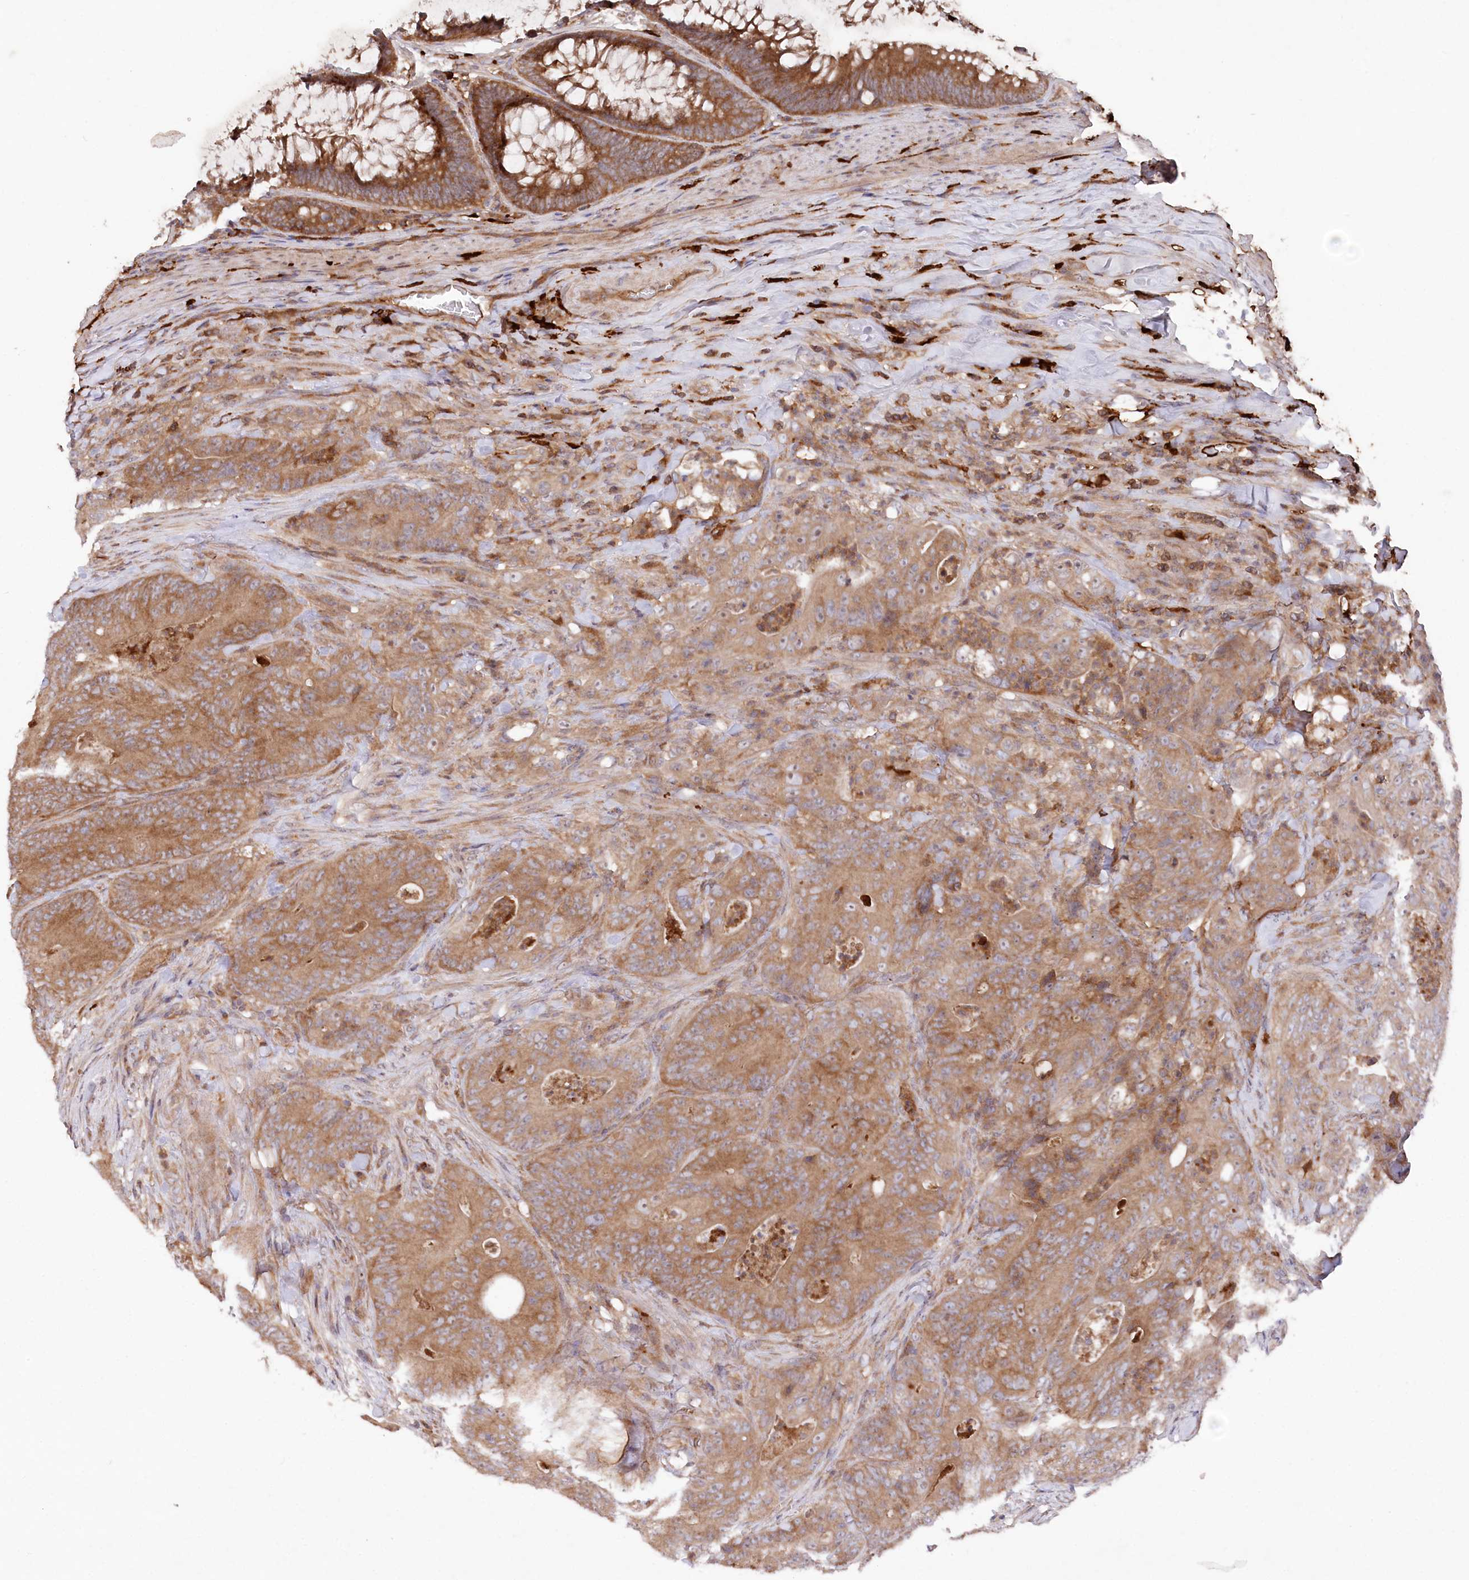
{"staining": {"intensity": "moderate", "quantity": ">75%", "location": "cytoplasmic/membranous"}, "tissue": "colorectal cancer", "cell_type": "Tumor cells", "image_type": "cancer", "snomed": [{"axis": "morphology", "description": "Normal tissue, NOS"}, {"axis": "topography", "description": "Colon"}], "caption": "Colorectal cancer tissue exhibits moderate cytoplasmic/membranous staining in about >75% of tumor cells, visualized by immunohistochemistry. The staining was performed using DAB, with brown indicating positive protein expression. Nuclei are stained blue with hematoxylin.", "gene": "PPP1R21", "patient": {"sex": "female", "age": 82}}